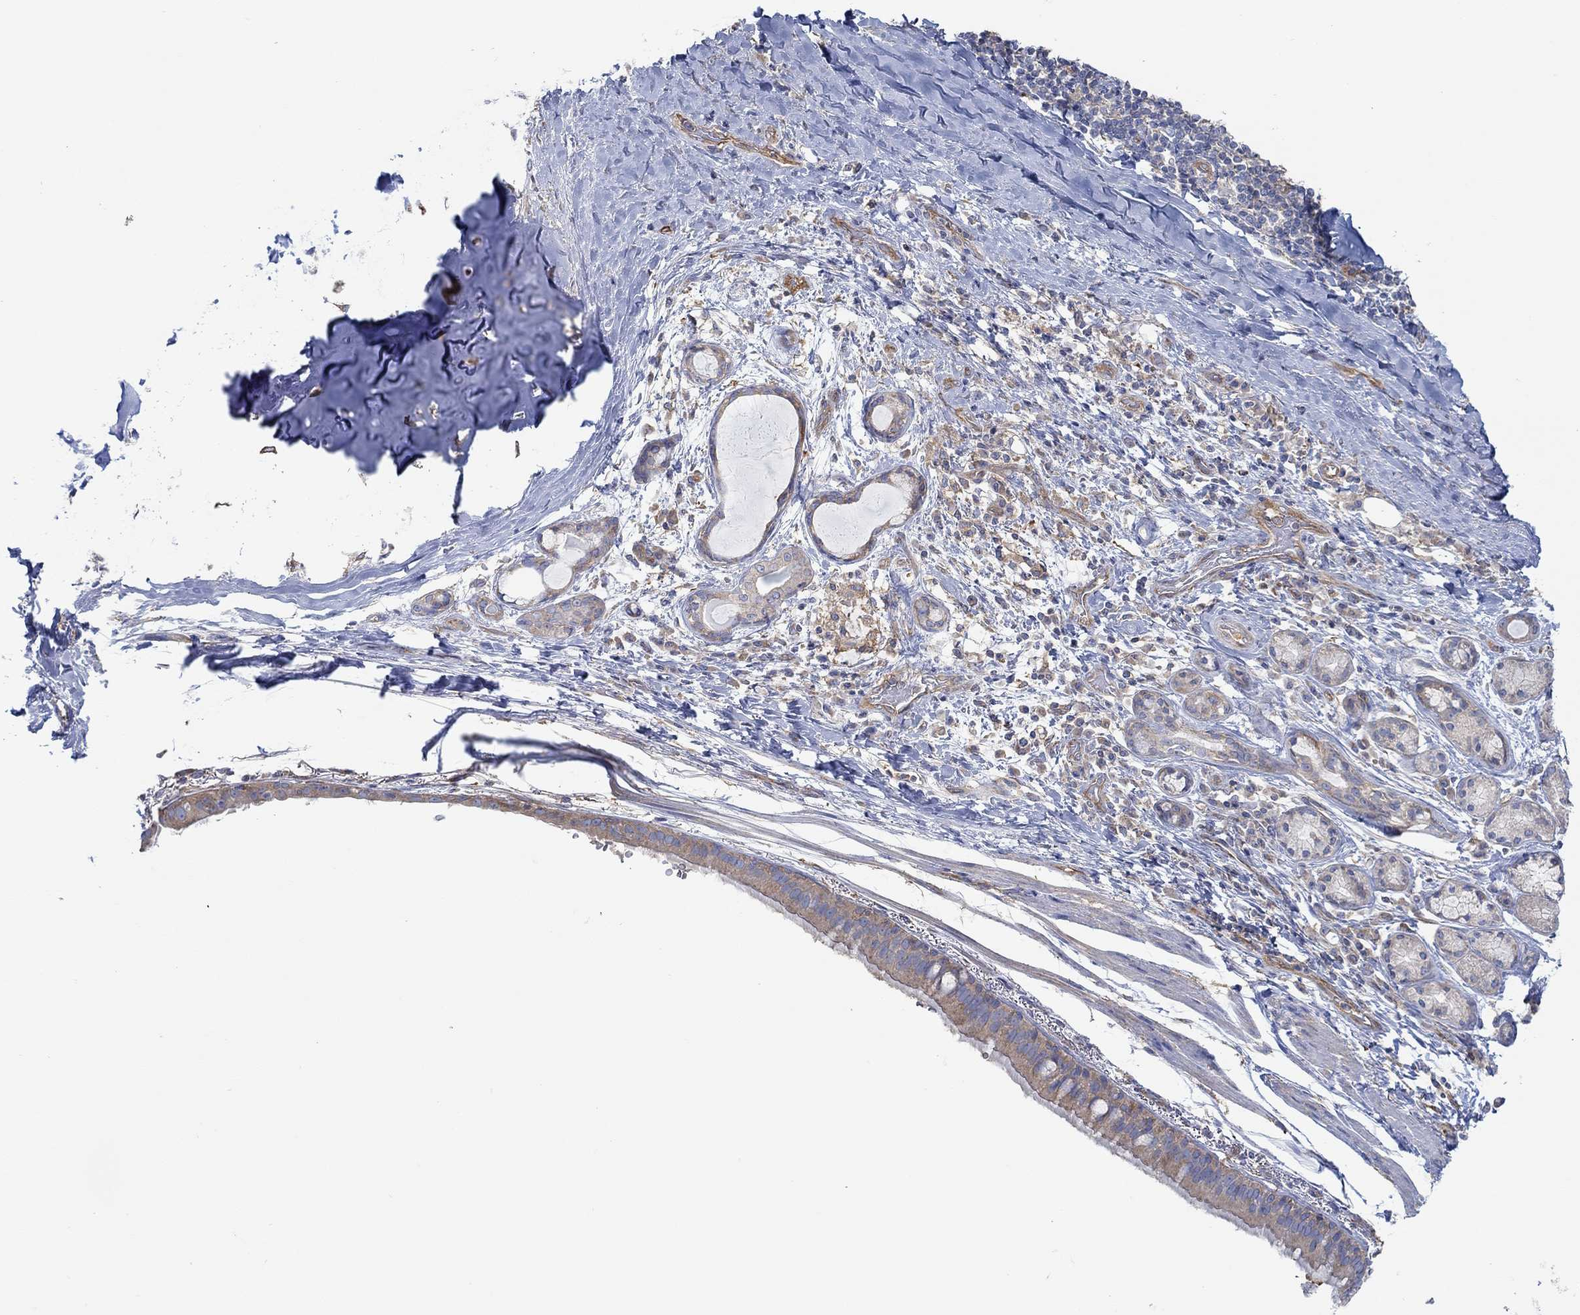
{"staining": {"intensity": "moderate", "quantity": "25%-75%", "location": "cytoplasmic/membranous"}, "tissue": "bronchus", "cell_type": "Respiratory epithelial cells", "image_type": "normal", "snomed": [{"axis": "morphology", "description": "Normal tissue, NOS"}, {"axis": "morphology", "description": "Squamous cell carcinoma, NOS"}, {"axis": "topography", "description": "Bronchus"}, {"axis": "topography", "description": "Lung"}], "caption": "Moderate cytoplasmic/membranous staining for a protein is appreciated in approximately 25%-75% of respiratory epithelial cells of normal bronchus using IHC.", "gene": "SPAG9", "patient": {"sex": "male", "age": 69}}